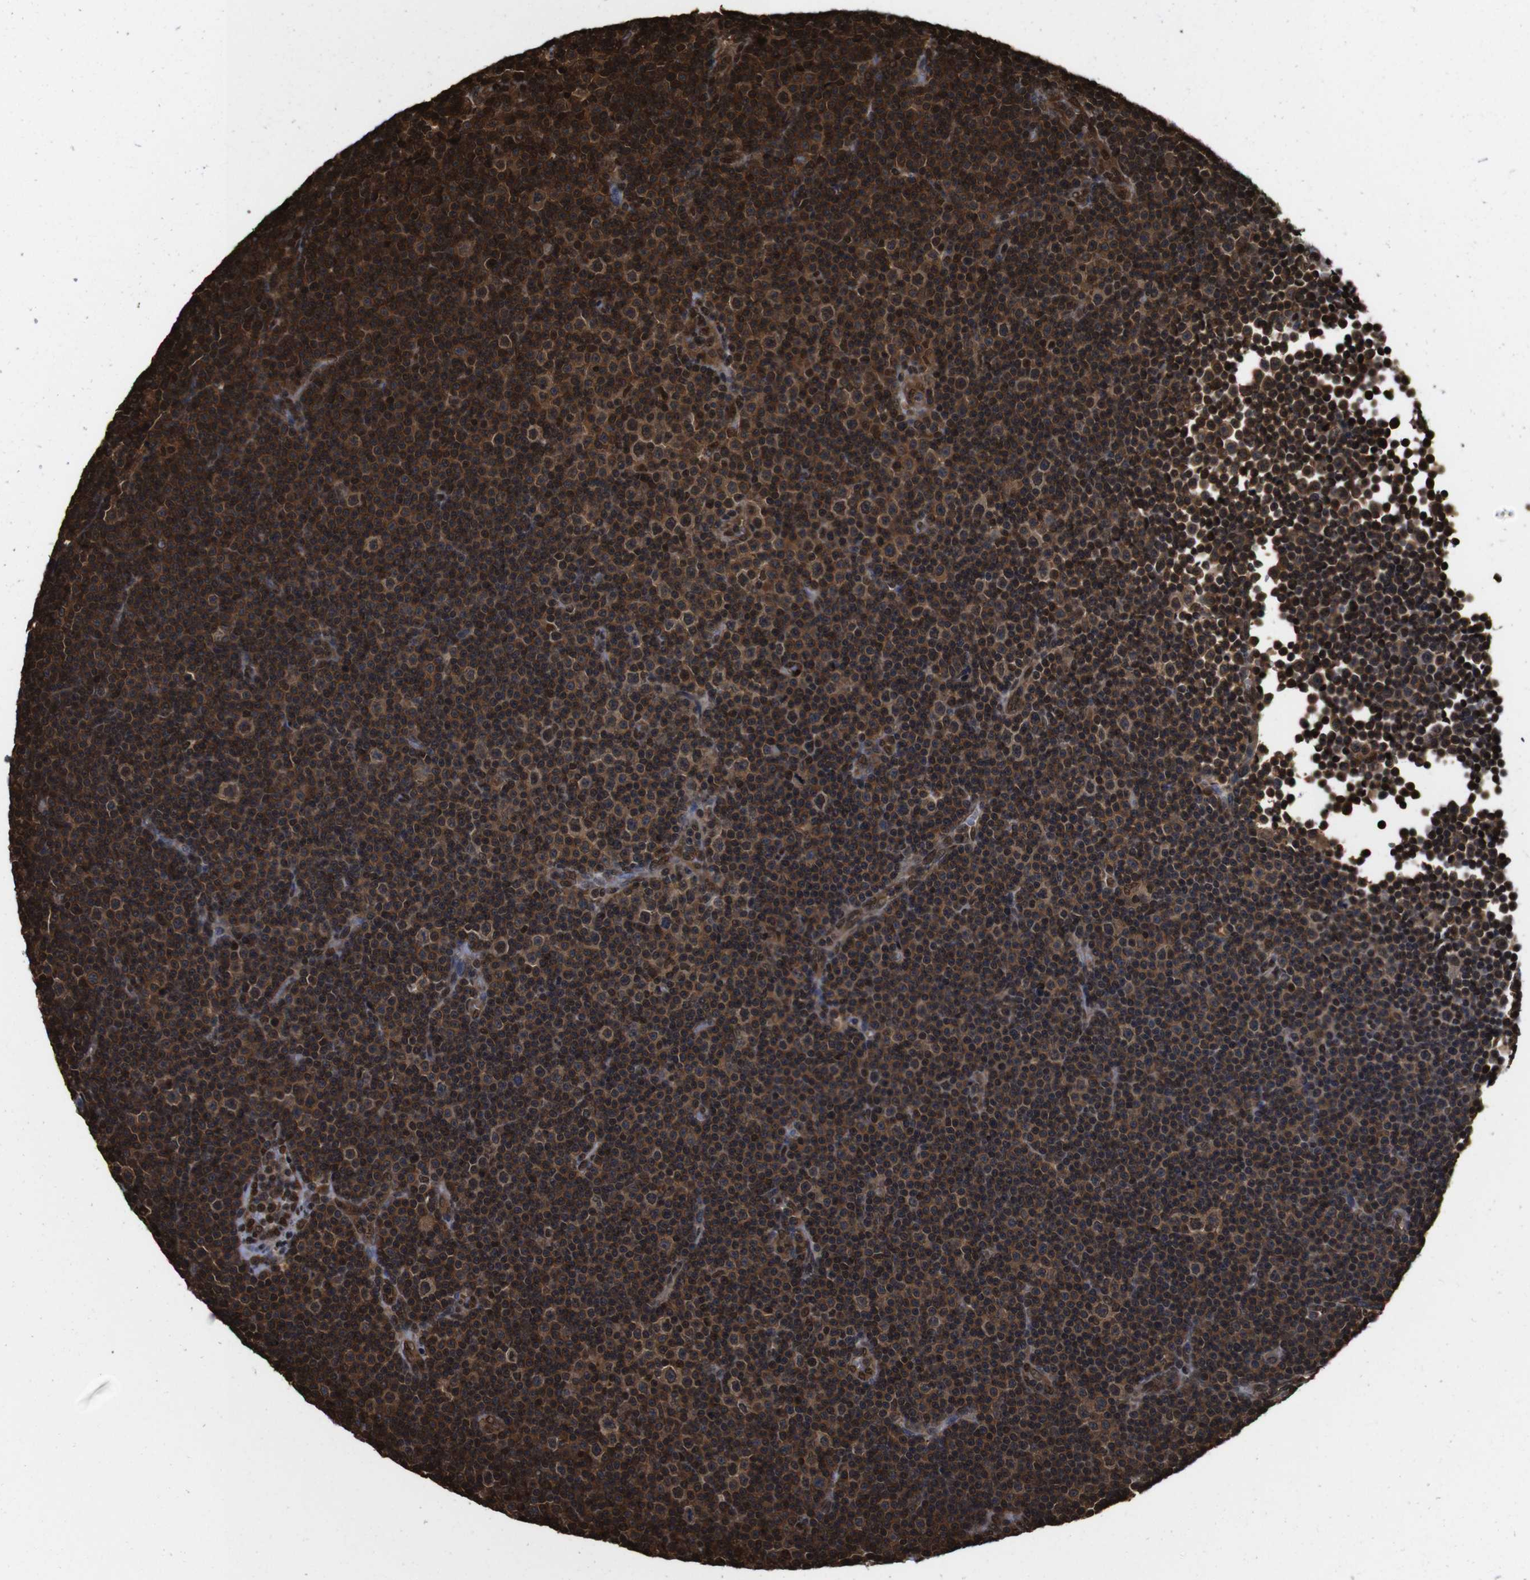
{"staining": {"intensity": "moderate", "quantity": ">75%", "location": "cytoplasmic/membranous,nuclear"}, "tissue": "lymphoma", "cell_type": "Tumor cells", "image_type": "cancer", "snomed": [{"axis": "morphology", "description": "Malignant lymphoma, non-Hodgkin's type, Low grade"}, {"axis": "topography", "description": "Lymph node"}], "caption": "Immunohistochemical staining of human lymphoma demonstrates medium levels of moderate cytoplasmic/membranous and nuclear staining in about >75% of tumor cells. The staining was performed using DAB (3,3'-diaminobenzidine), with brown indicating positive protein expression. Nuclei are stained blue with hematoxylin.", "gene": "VCP", "patient": {"sex": "female", "age": 67}}